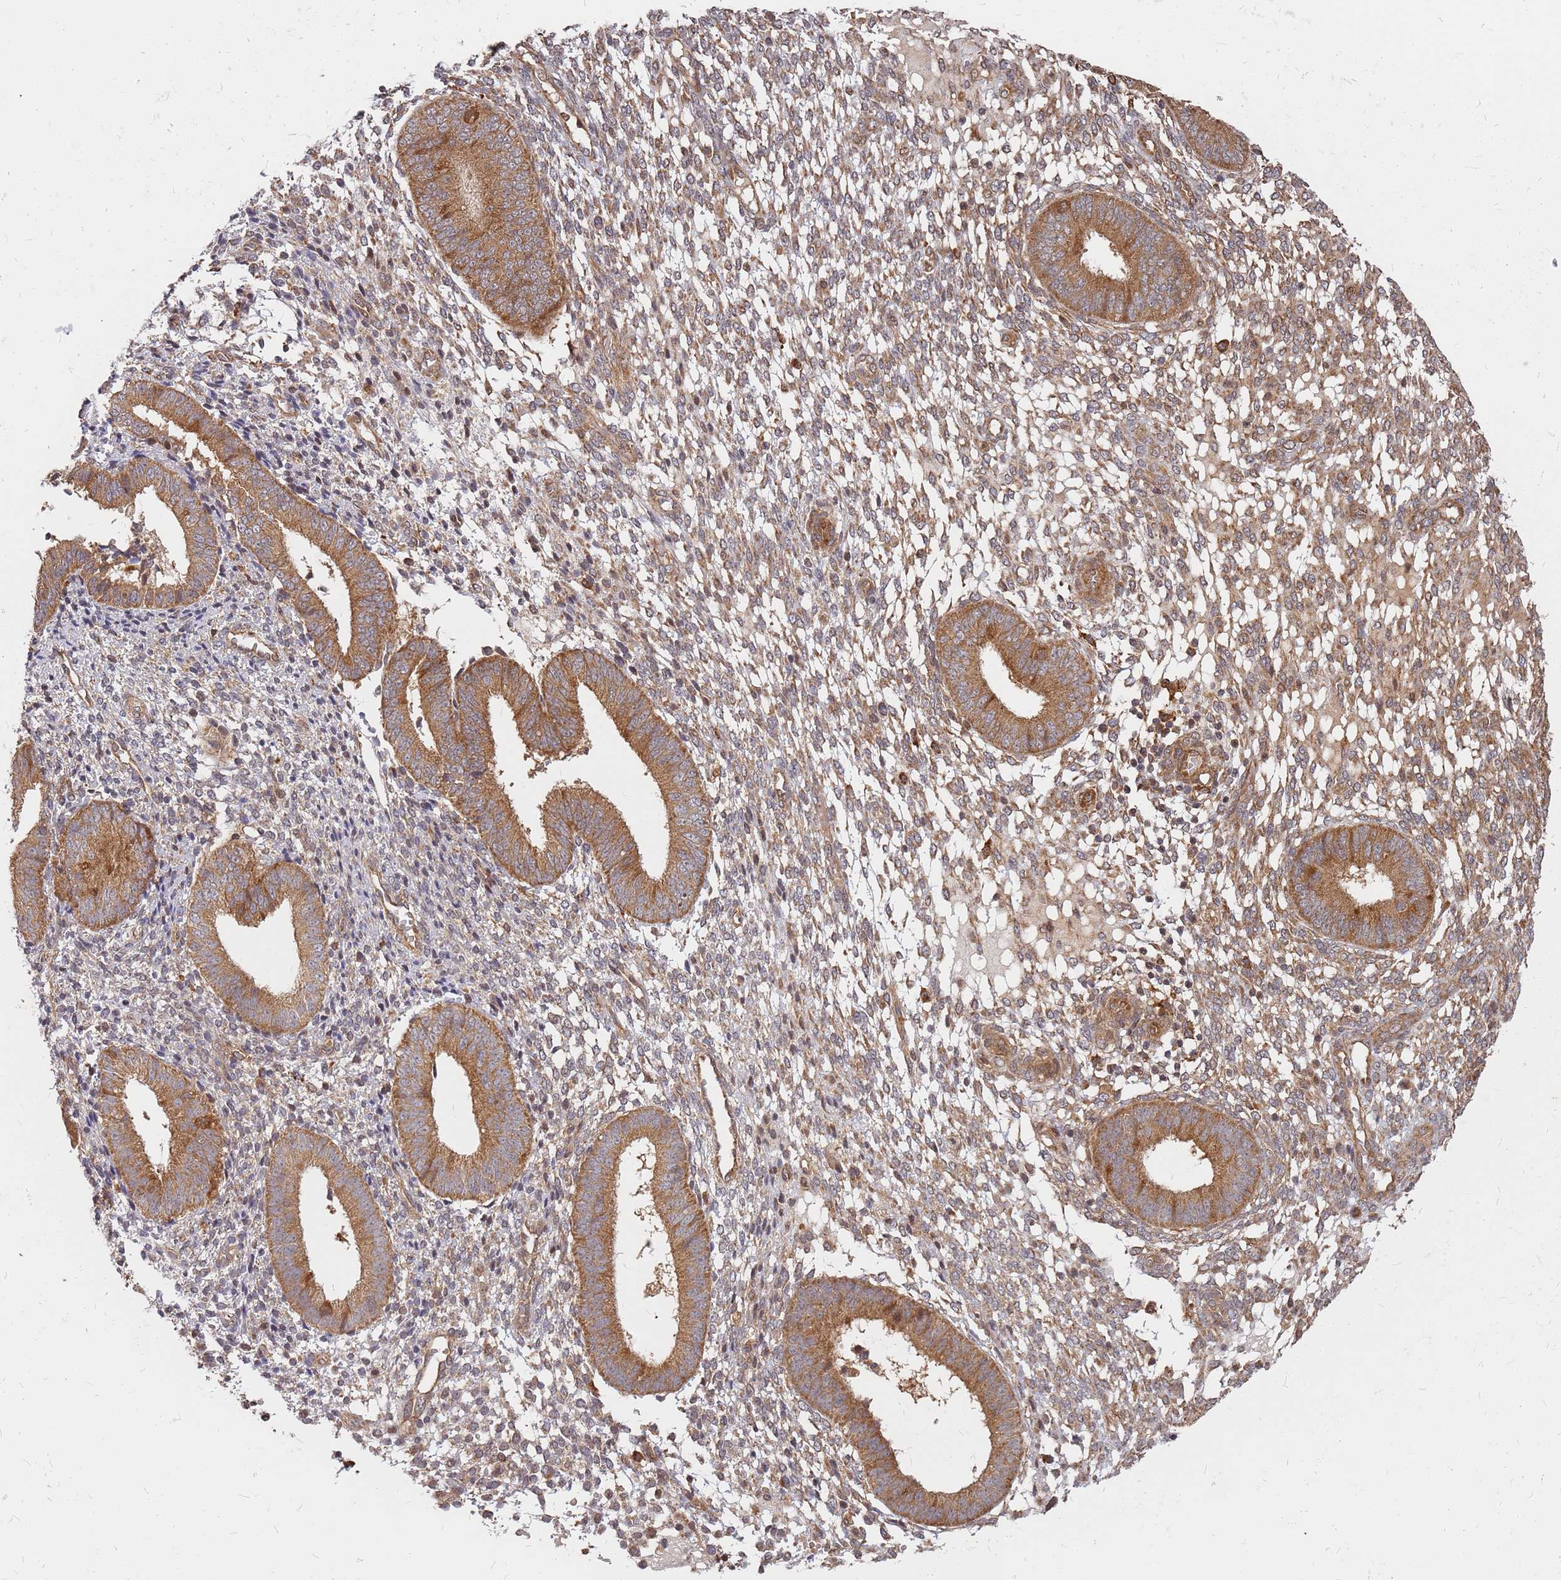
{"staining": {"intensity": "moderate", "quantity": ">75%", "location": "cytoplasmic/membranous"}, "tissue": "endometrium", "cell_type": "Cells in endometrial stroma", "image_type": "normal", "snomed": [{"axis": "morphology", "description": "Normal tissue, NOS"}, {"axis": "topography", "description": "Endometrium"}], "caption": "Protein expression analysis of benign human endometrium reveals moderate cytoplasmic/membranous expression in about >75% of cells in endometrial stroma. (DAB (3,3'-diaminobenzidine) = brown stain, brightfield microscopy at high magnification).", "gene": "TRABD", "patient": {"sex": "female", "age": 49}}